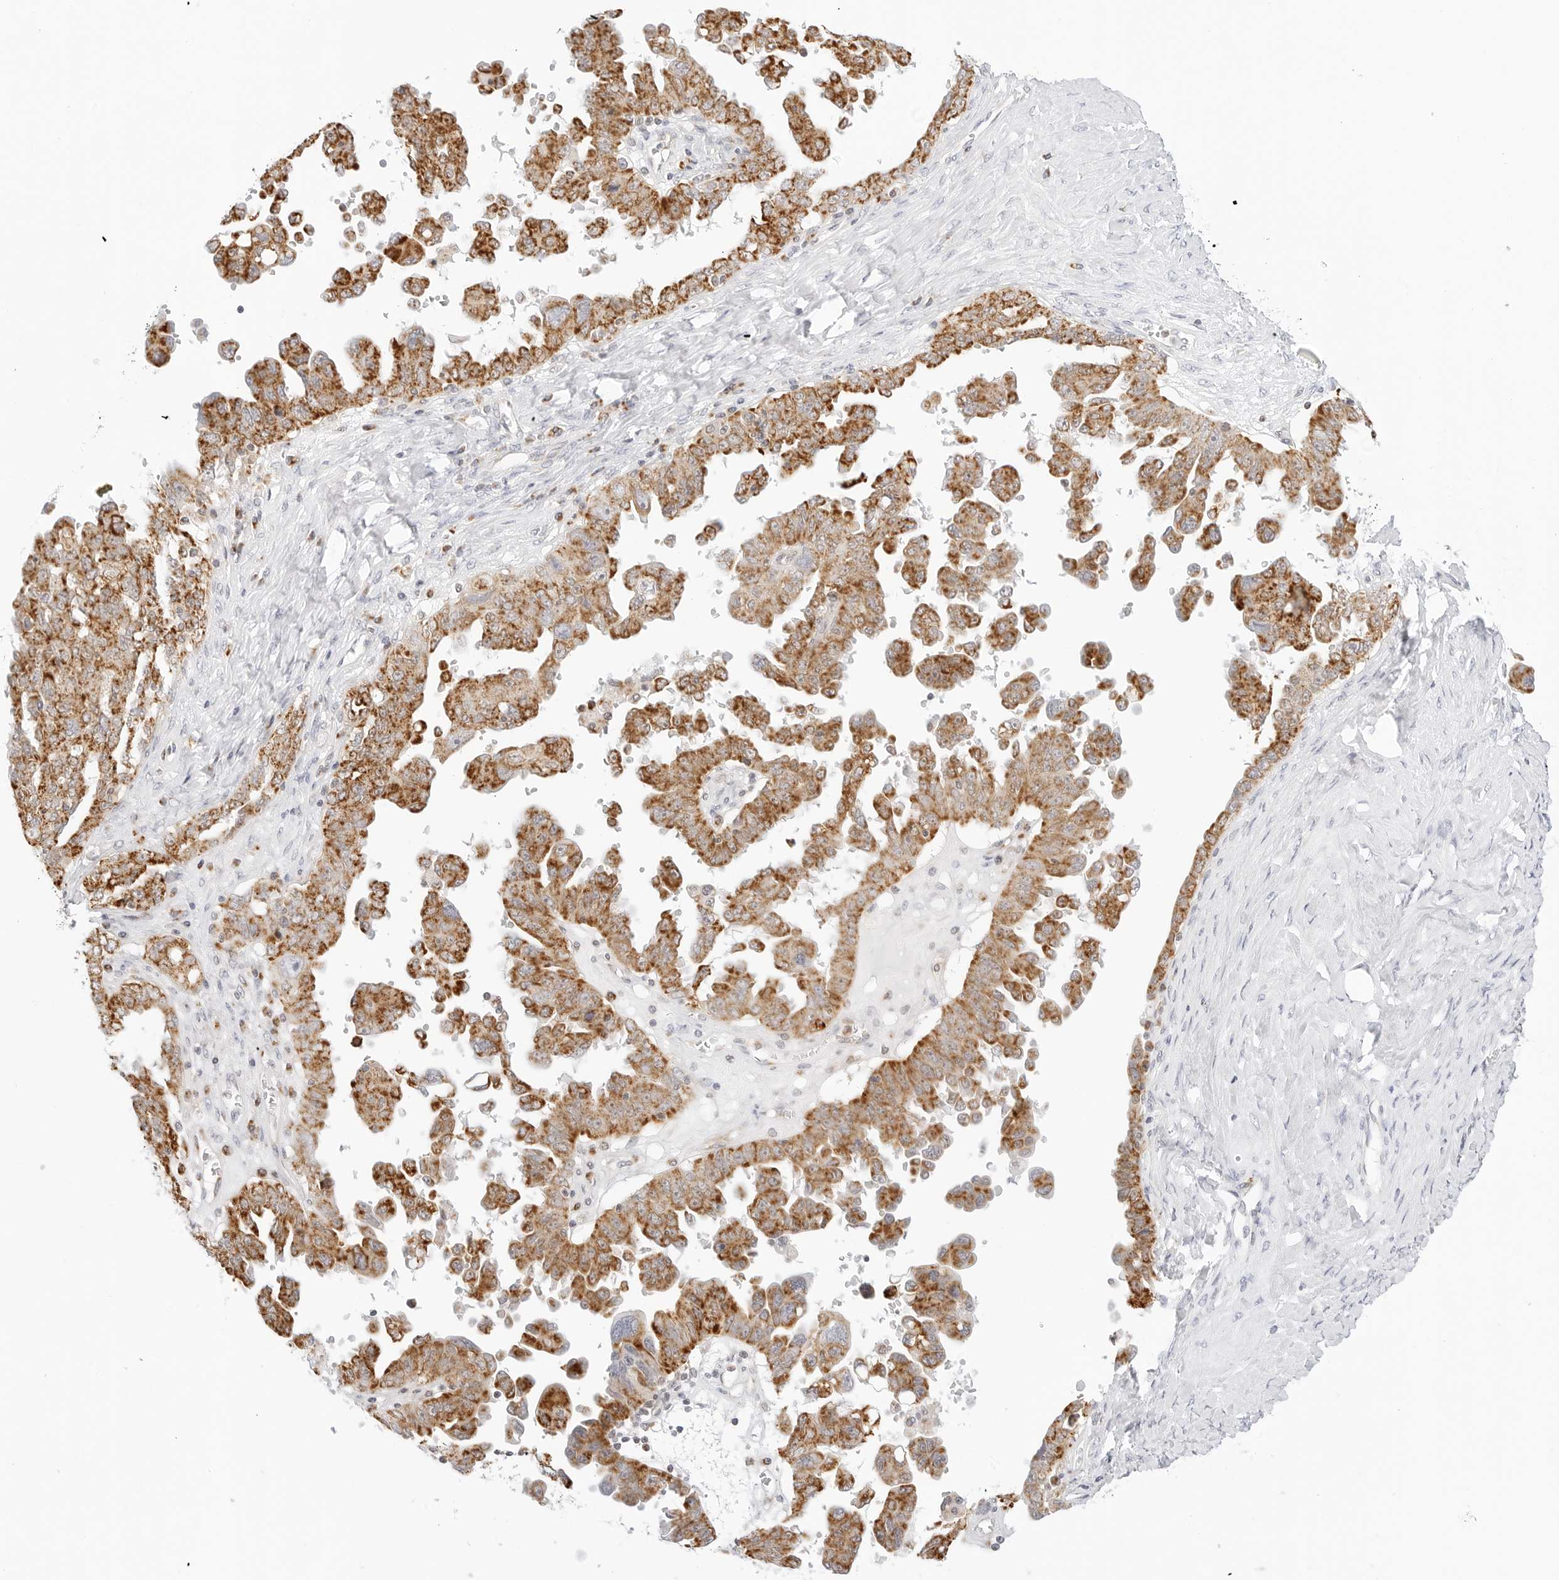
{"staining": {"intensity": "strong", "quantity": ">75%", "location": "cytoplasmic/membranous"}, "tissue": "ovarian cancer", "cell_type": "Tumor cells", "image_type": "cancer", "snomed": [{"axis": "morphology", "description": "Carcinoma, endometroid"}, {"axis": "topography", "description": "Ovary"}], "caption": "Immunohistochemical staining of ovarian endometroid carcinoma exhibits high levels of strong cytoplasmic/membranous expression in approximately >75% of tumor cells.", "gene": "FH", "patient": {"sex": "female", "age": 62}}